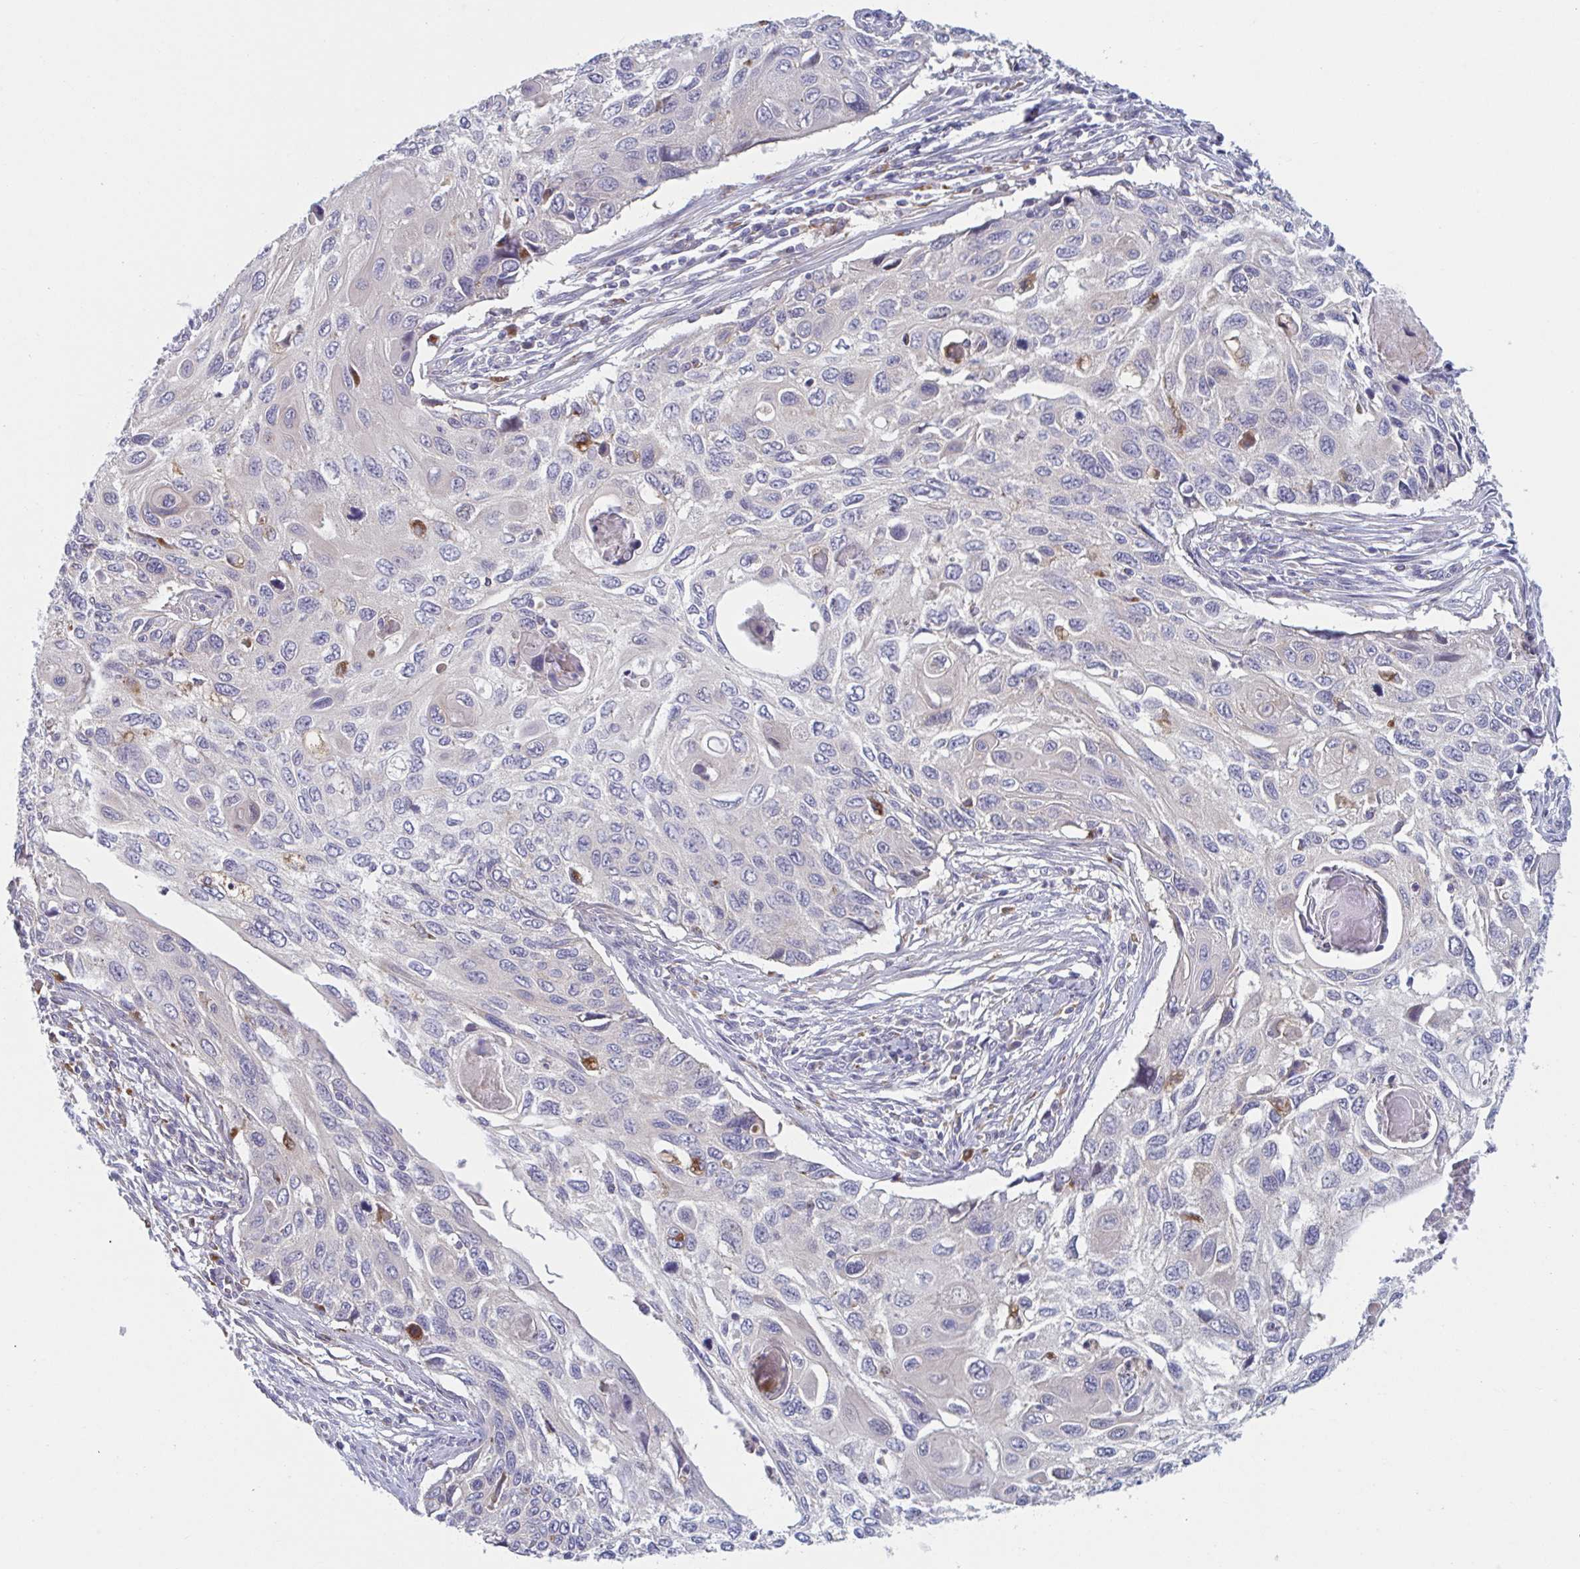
{"staining": {"intensity": "negative", "quantity": "none", "location": "none"}, "tissue": "cervical cancer", "cell_type": "Tumor cells", "image_type": "cancer", "snomed": [{"axis": "morphology", "description": "Squamous cell carcinoma, NOS"}, {"axis": "topography", "description": "Cervix"}], "caption": "Human squamous cell carcinoma (cervical) stained for a protein using immunohistochemistry reveals no positivity in tumor cells.", "gene": "NIPSNAP1", "patient": {"sex": "female", "age": 70}}